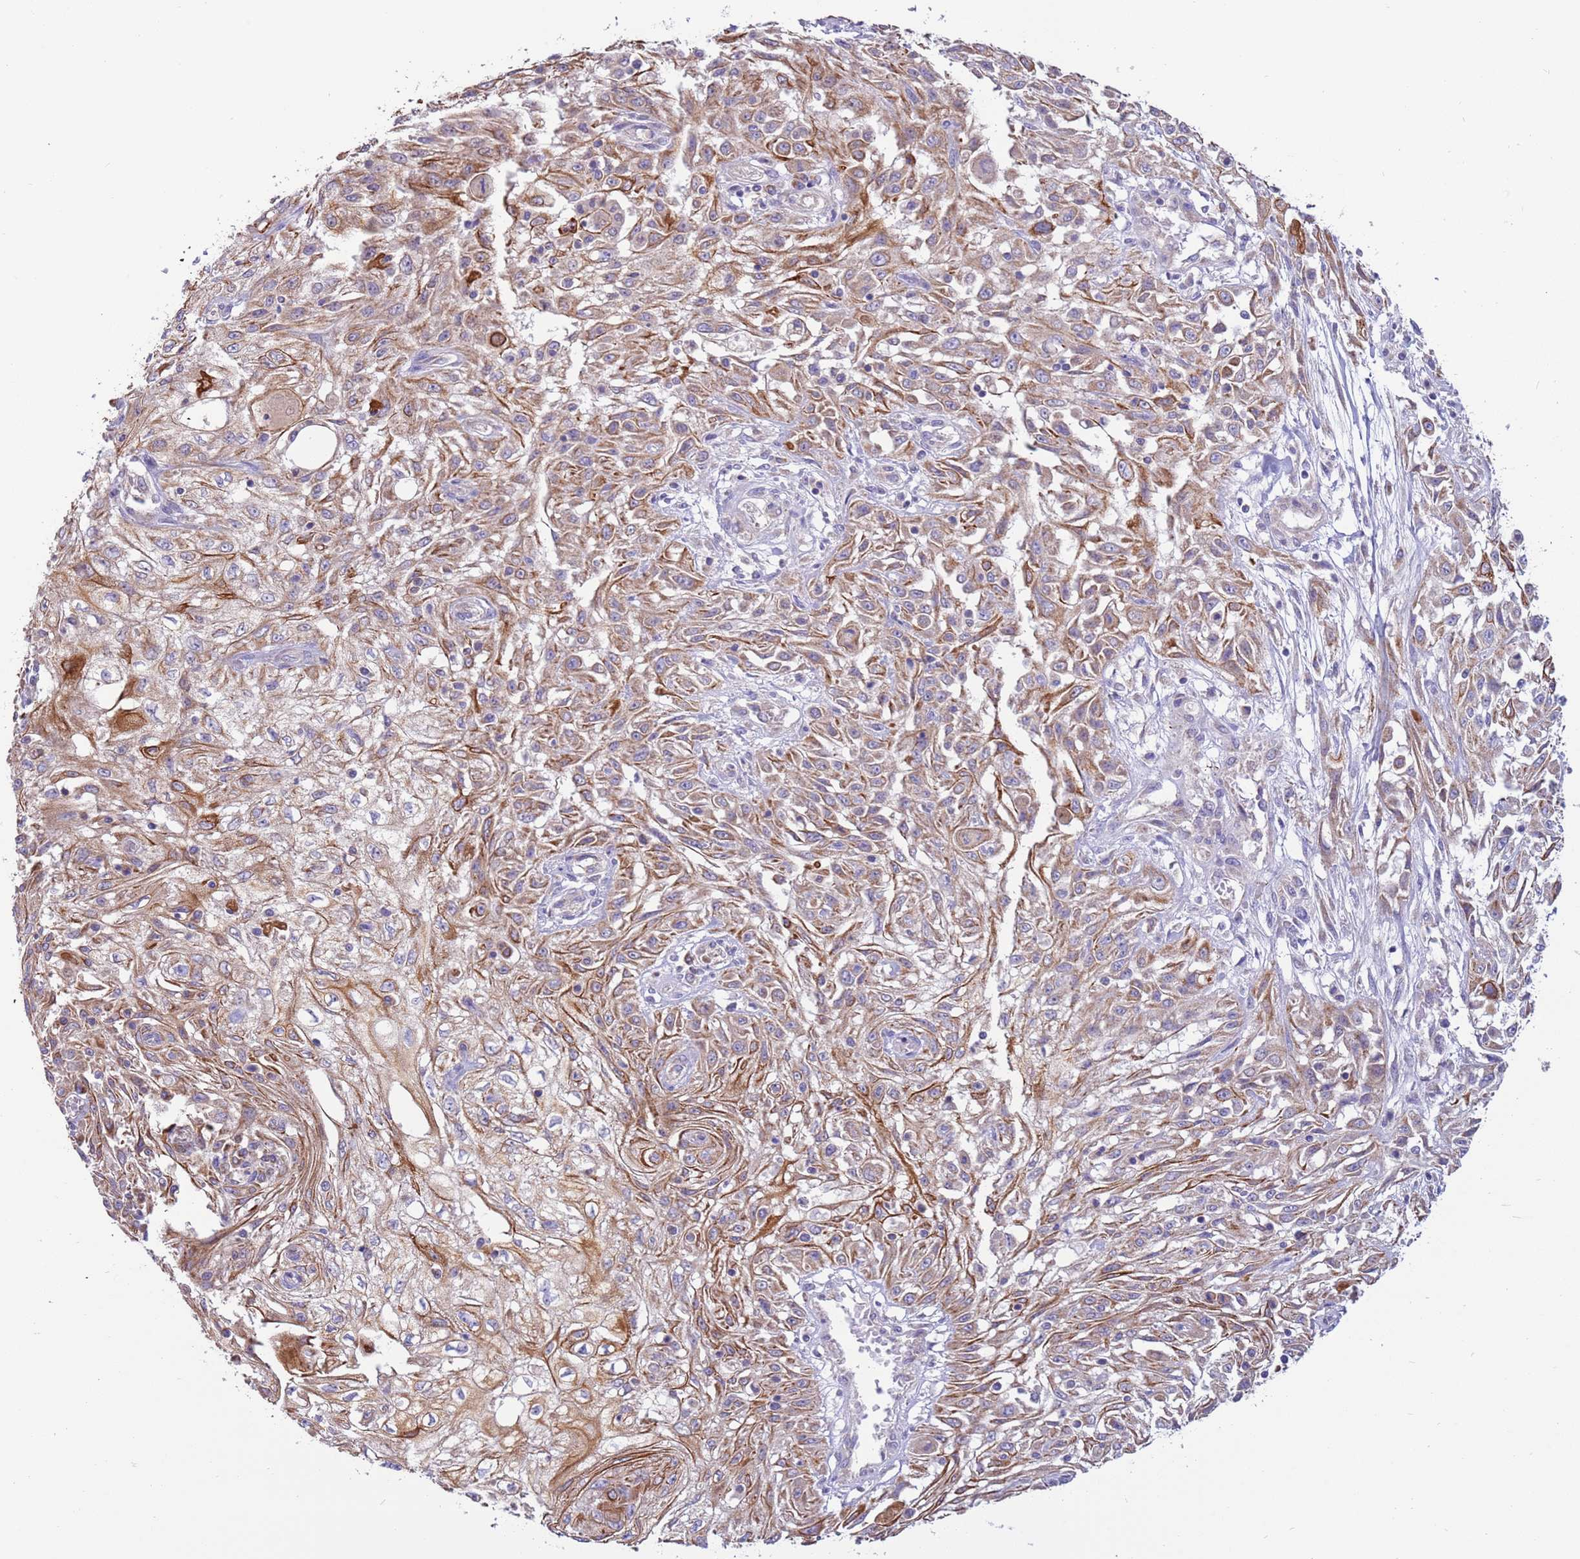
{"staining": {"intensity": "moderate", "quantity": ">75%", "location": "cytoplasmic/membranous"}, "tissue": "skin cancer", "cell_type": "Tumor cells", "image_type": "cancer", "snomed": [{"axis": "morphology", "description": "Squamous cell carcinoma, NOS"}, {"axis": "morphology", "description": "Squamous cell carcinoma, metastatic, NOS"}, {"axis": "topography", "description": "Skin"}, {"axis": "topography", "description": "Lymph node"}], "caption": "This micrograph reveals immunohistochemistry (IHC) staining of human skin metastatic squamous cell carcinoma, with medium moderate cytoplasmic/membranous staining in about >75% of tumor cells.", "gene": "UQCRQ", "patient": {"sex": "male", "age": 75}}